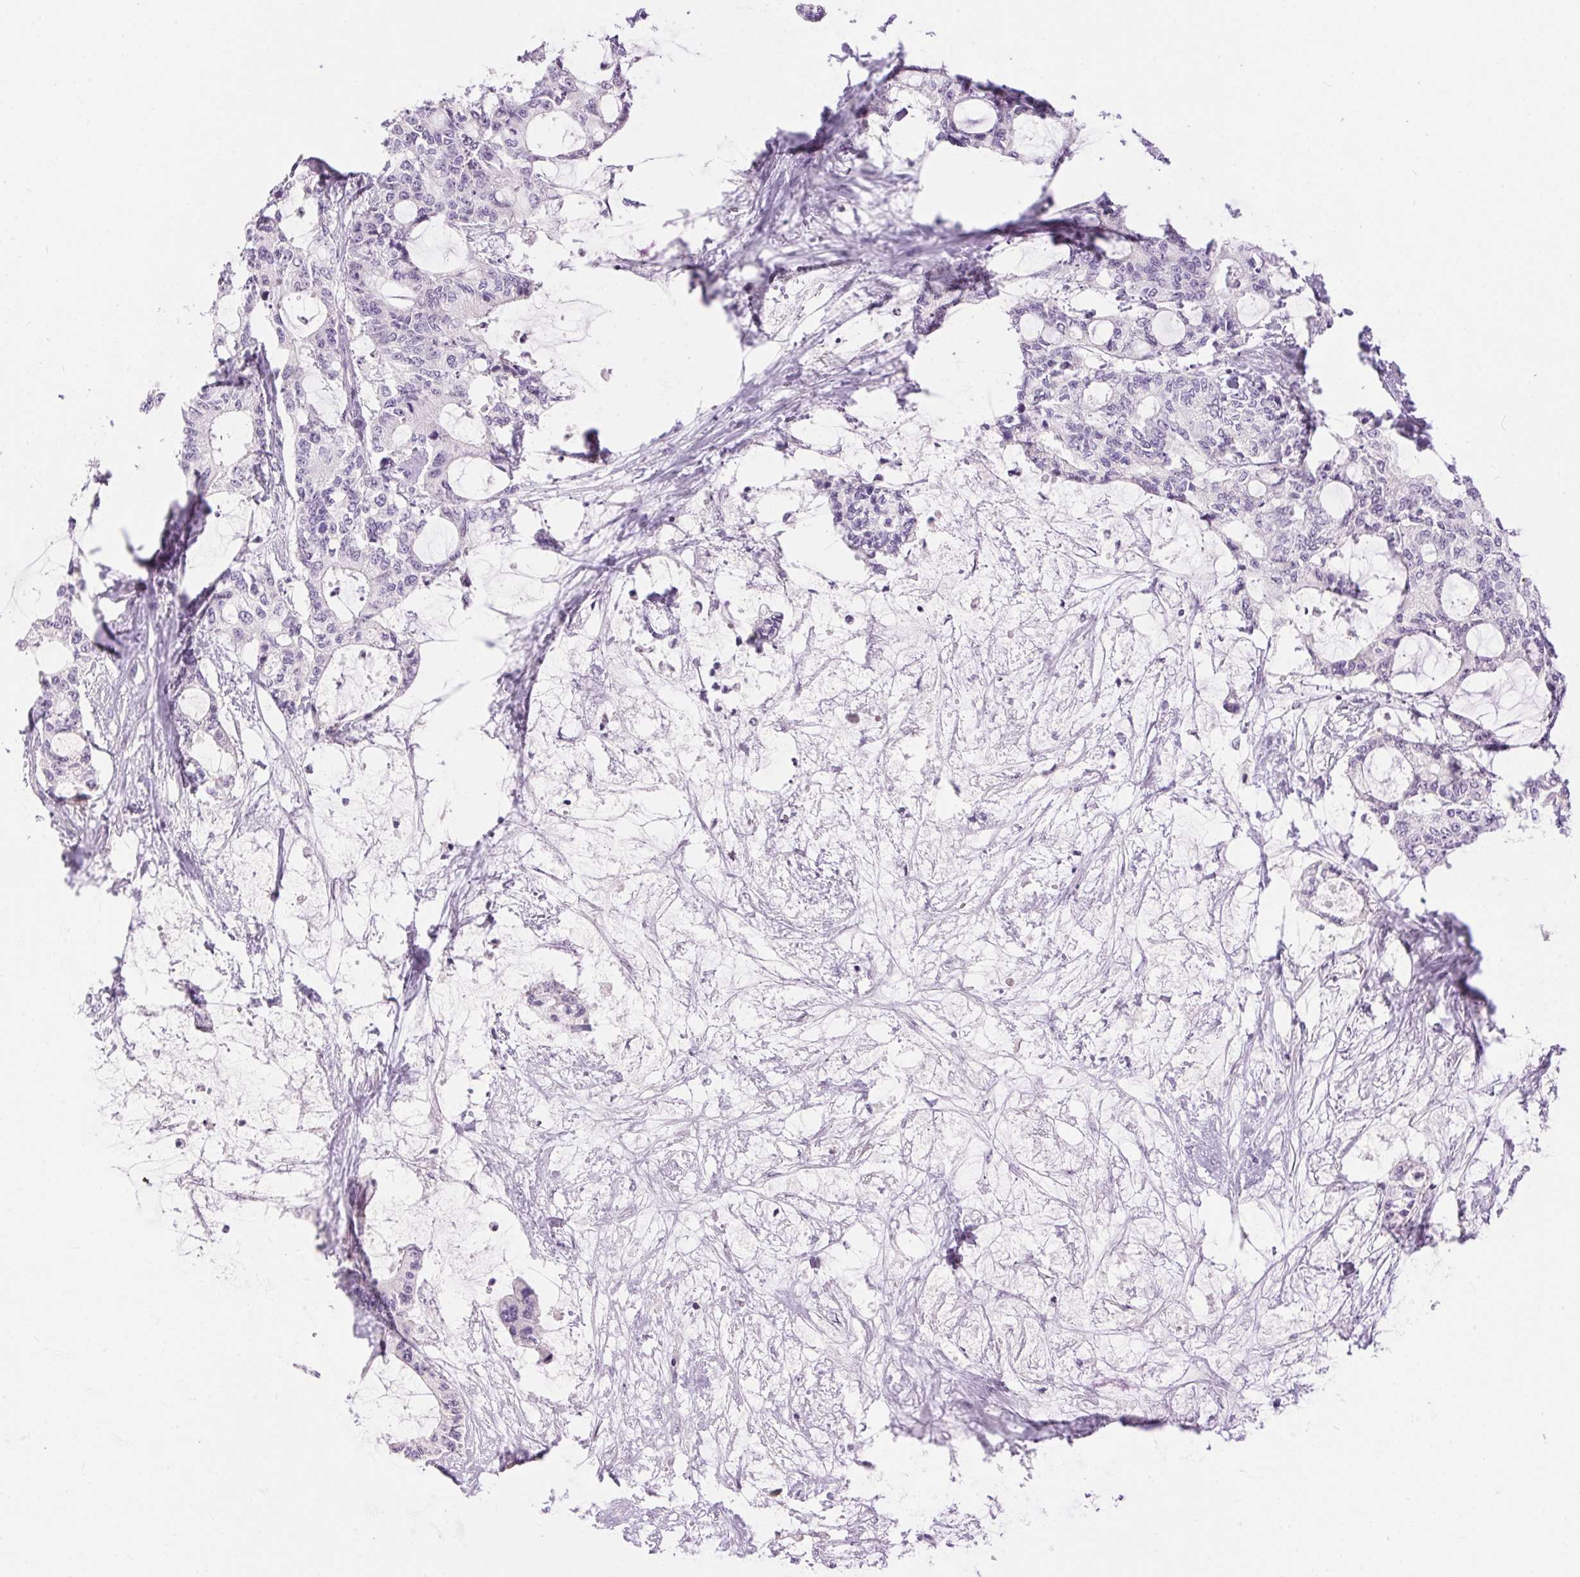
{"staining": {"intensity": "negative", "quantity": "none", "location": "none"}, "tissue": "liver cancer", "cell_type": "Tumor cells", "image_type": "cancer", "snomed": [{"axis": "morphology", "description": "Normal tissue, NOS"}, {"axis": "morphology", "description": "Cholangiocarcinoma"}, {"axis": "topography", "description": "Liver"}, {"axis": "topography", "description": "Peripheral nerve tissue"}], "caption": "DAB immunohistochemical staining of human liver cholangiocarcinoma shows no significant expression in tumor cells.", "gene": "PNLIPRP3", "patient": {"sex": "female", "age": 73}}